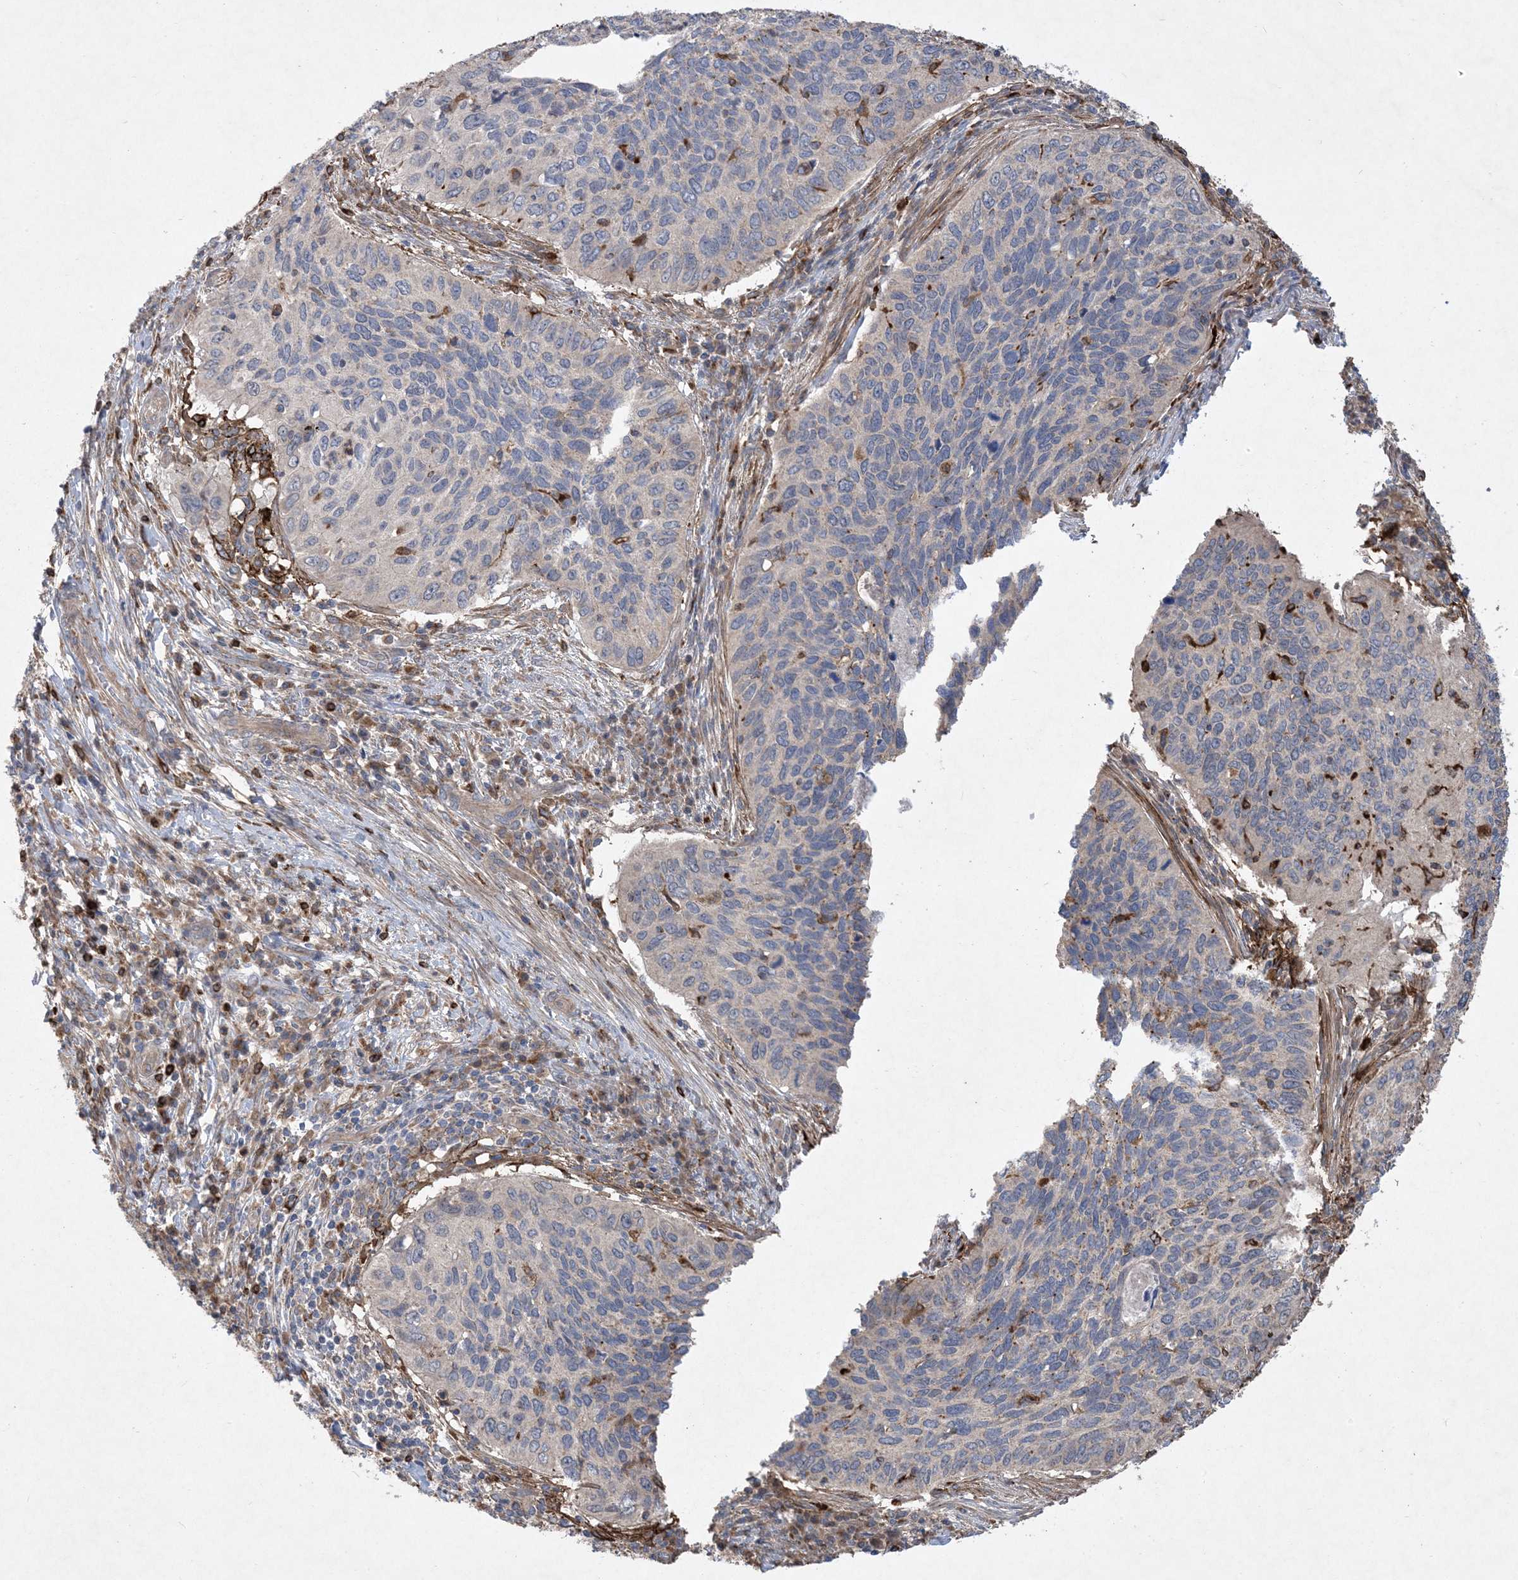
{"staining": {"intensity": "negative", "quantity": "none", "location": "none"}, "tissue": "cervical cancer", "cell_type": "Tumor cells", "image_type": "cancer", "snomed": [{"axis": "morphology", "description": "Squamous cell carcinoma, NOS"}, {"axis": "topography", "description": "Cervix"}], "caption": "Human cervical squamous cell carcinoma stained for a protein using IHC shows no positivity in tumor cells.", "gene": "MASP2", "patient": {"sex": "female", "age": 38}}